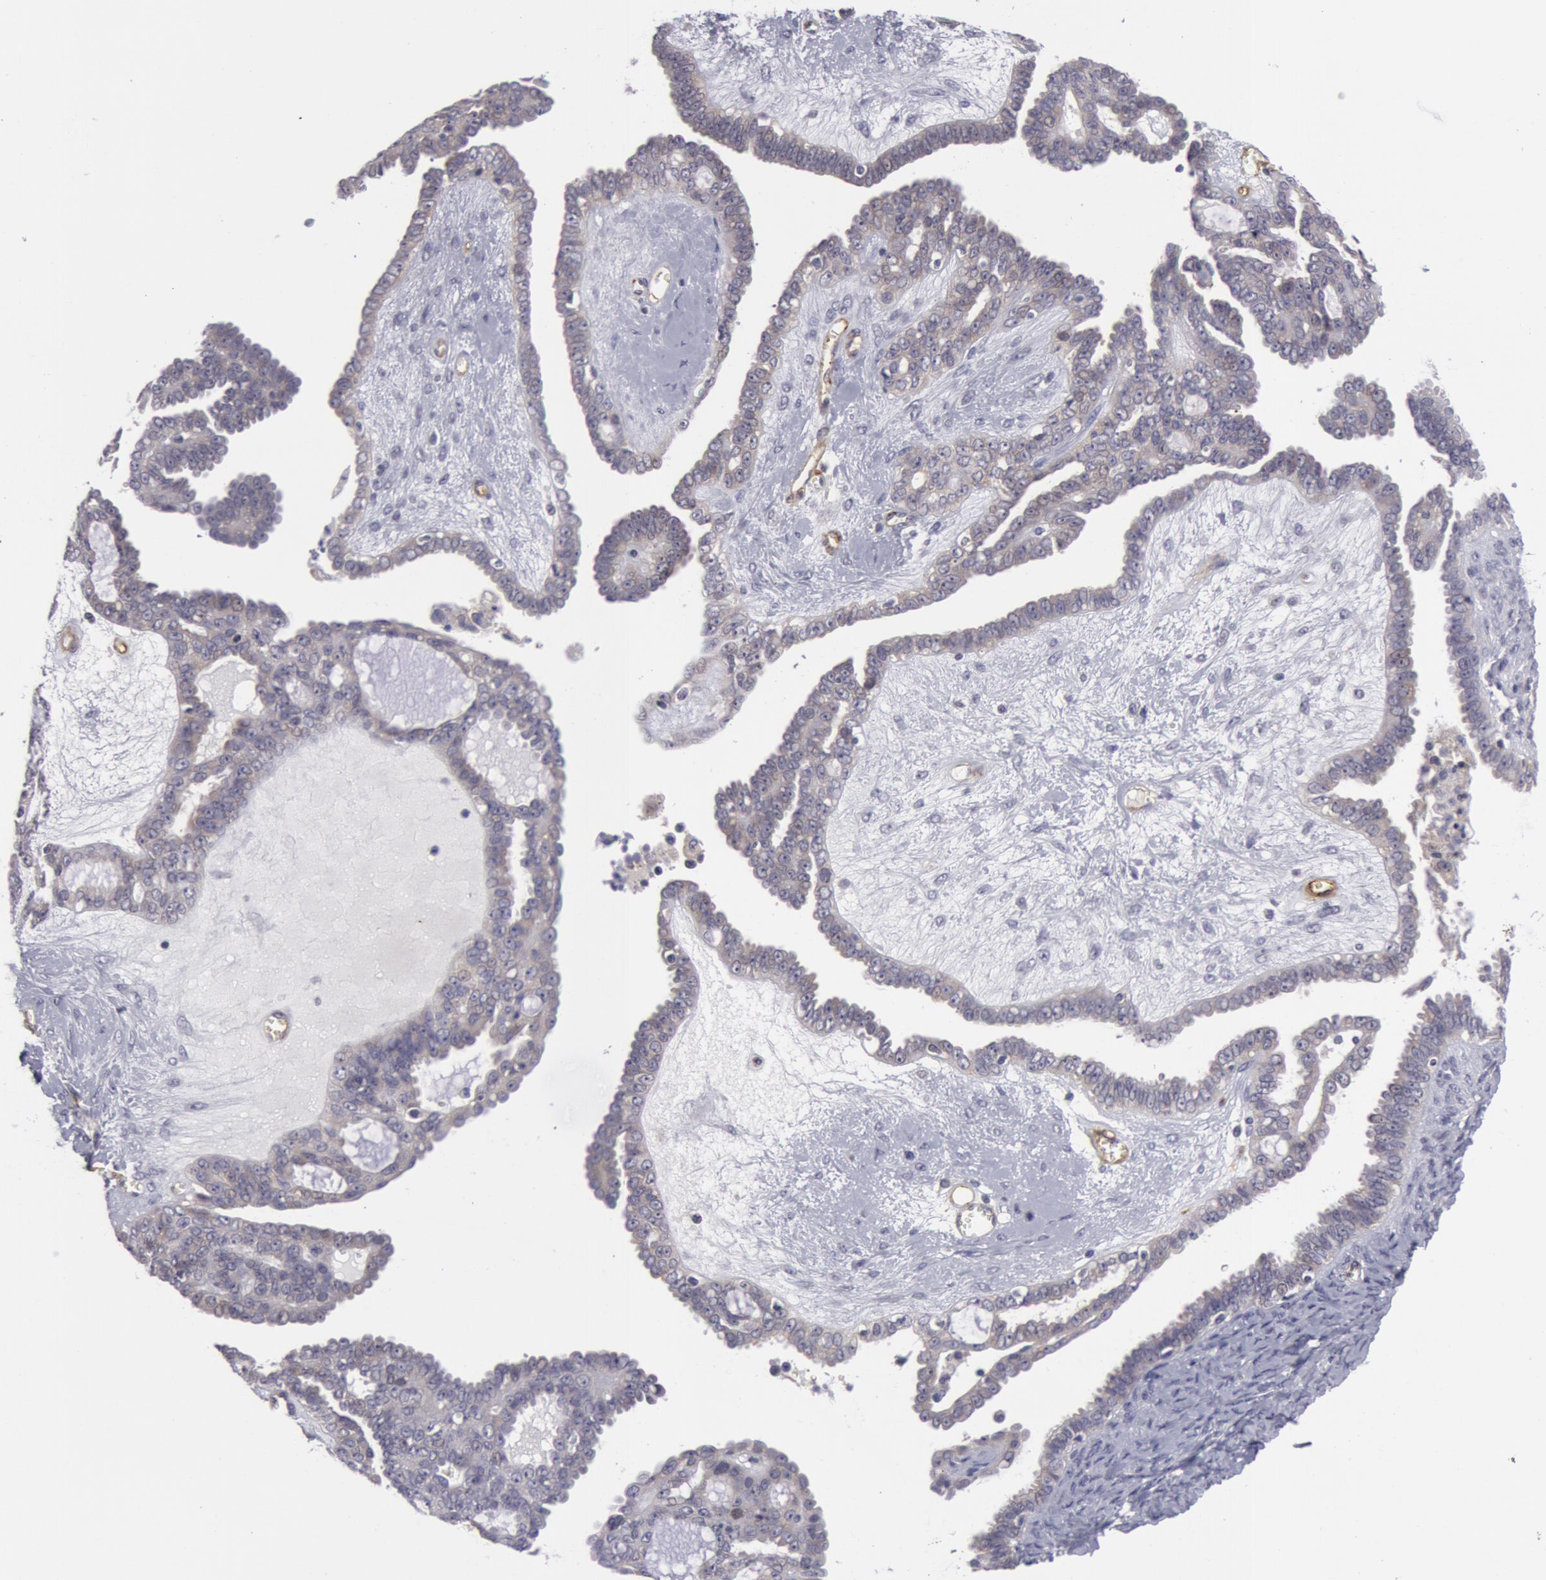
{"staining": {"intensity": "negative", "quantity": "none", "location": "none"}, "tissue": "ovarian cancer", "cell_type": "Tumor cells", "image_type": "cancer", "snomed": [{"axis": "morphology", "description": "Cystadenocarcinoma, serous, NOS"}, {"axis": "topography", "description": "Ovary"}], "caption": "A histopathology image of human ovarian cancer (serous cystadenocarcinoma) is negative for staining in tumor cells.", "gene": "IL23A", "patient": {"sex": "female", "age": 71}}